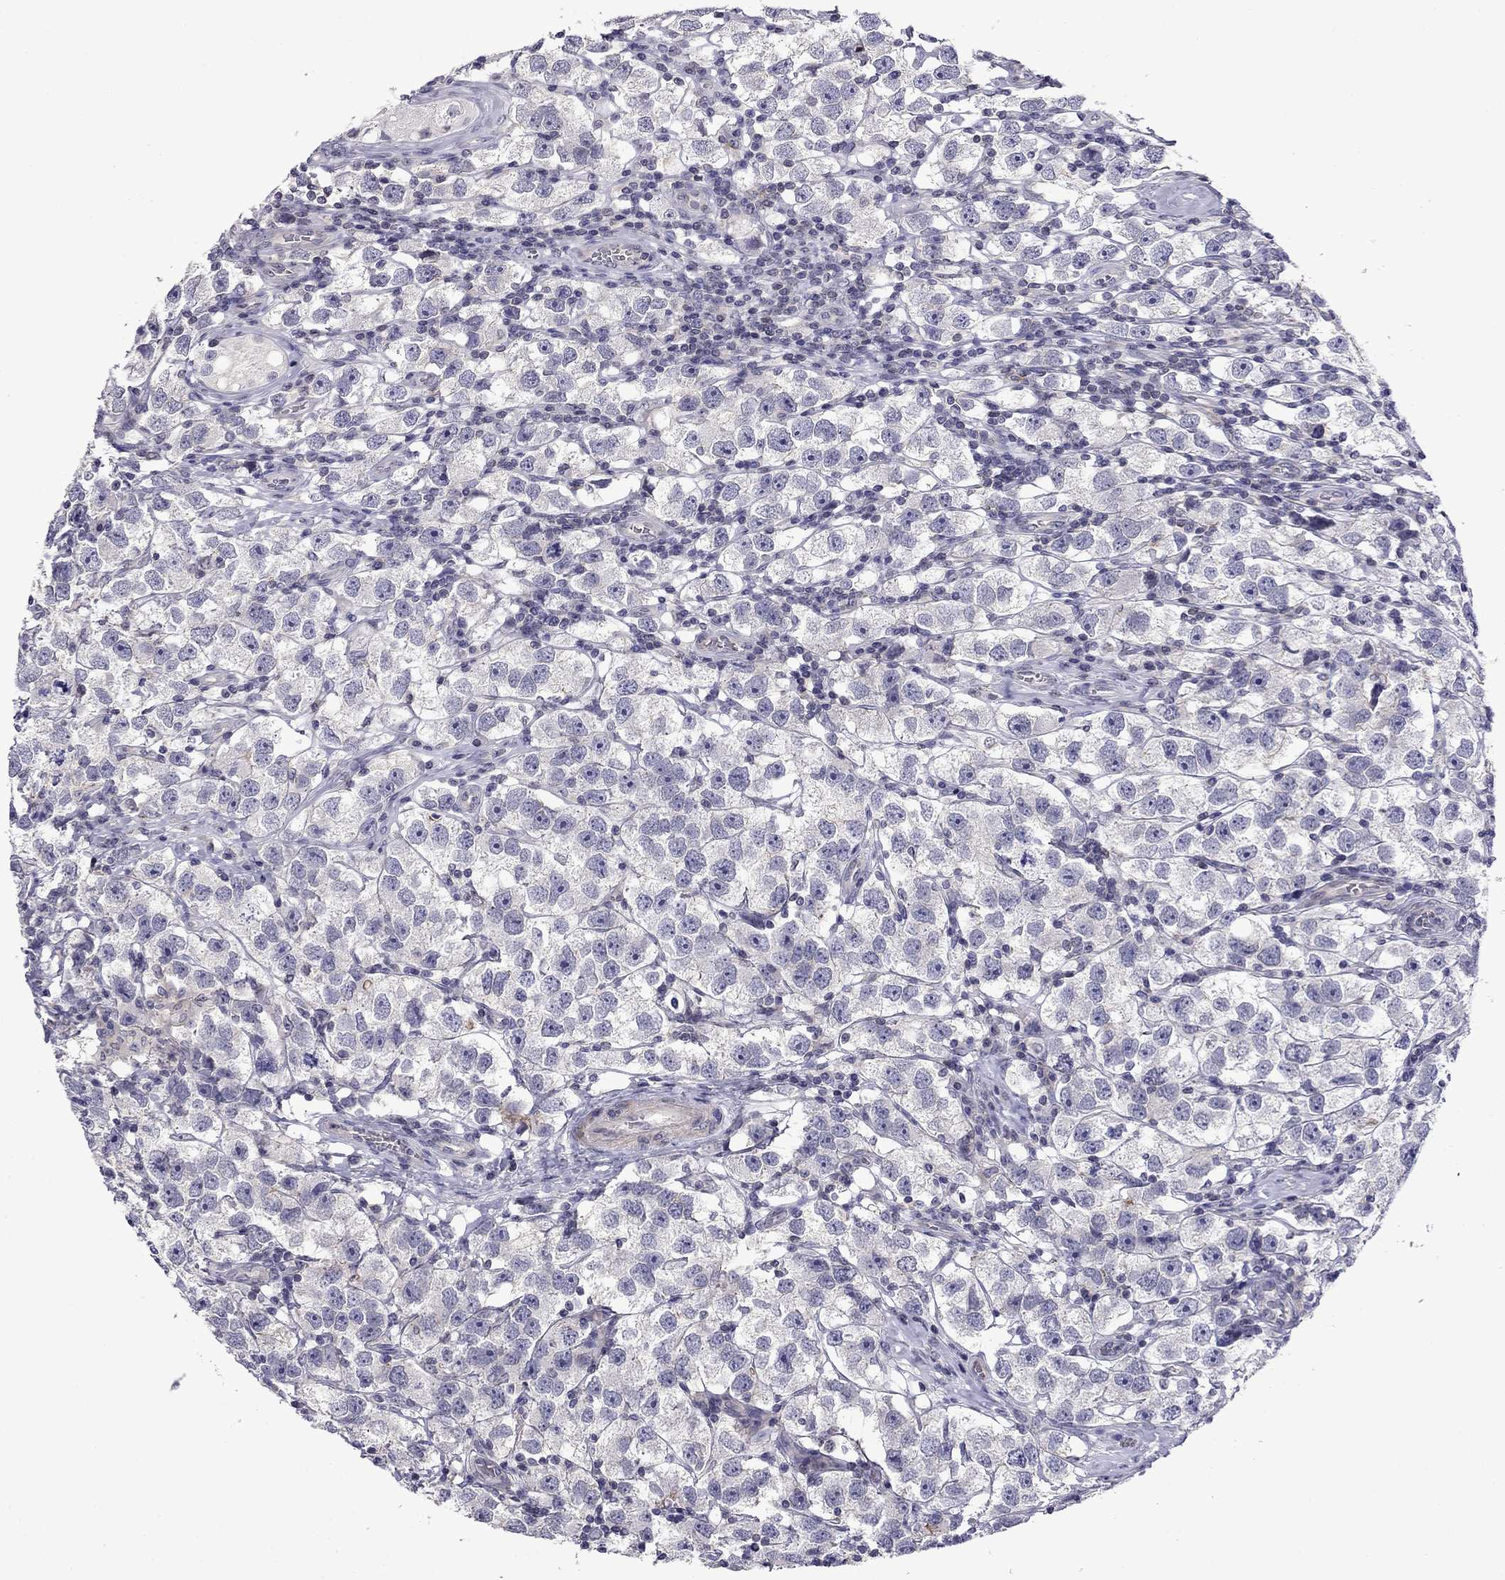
{"staining": {"intensity": "negative", "quantity": "none", "location": "none"}, "tissue": "testis cancer", "cell_type": "Tumor cells", "image_type": "cancer", "snomed": [{"axis": "morphology", "description": "Seminoma, NOS"}, {"axis": "topography", "description": "Testis"}], "caption": "An immunohistochemistry (IHC) image of testis seminoma is shown. There is no staining in tumor cells of testis seminoma.", "gene": "PRR18", "patient": {"sex": "male", "age": 26}}